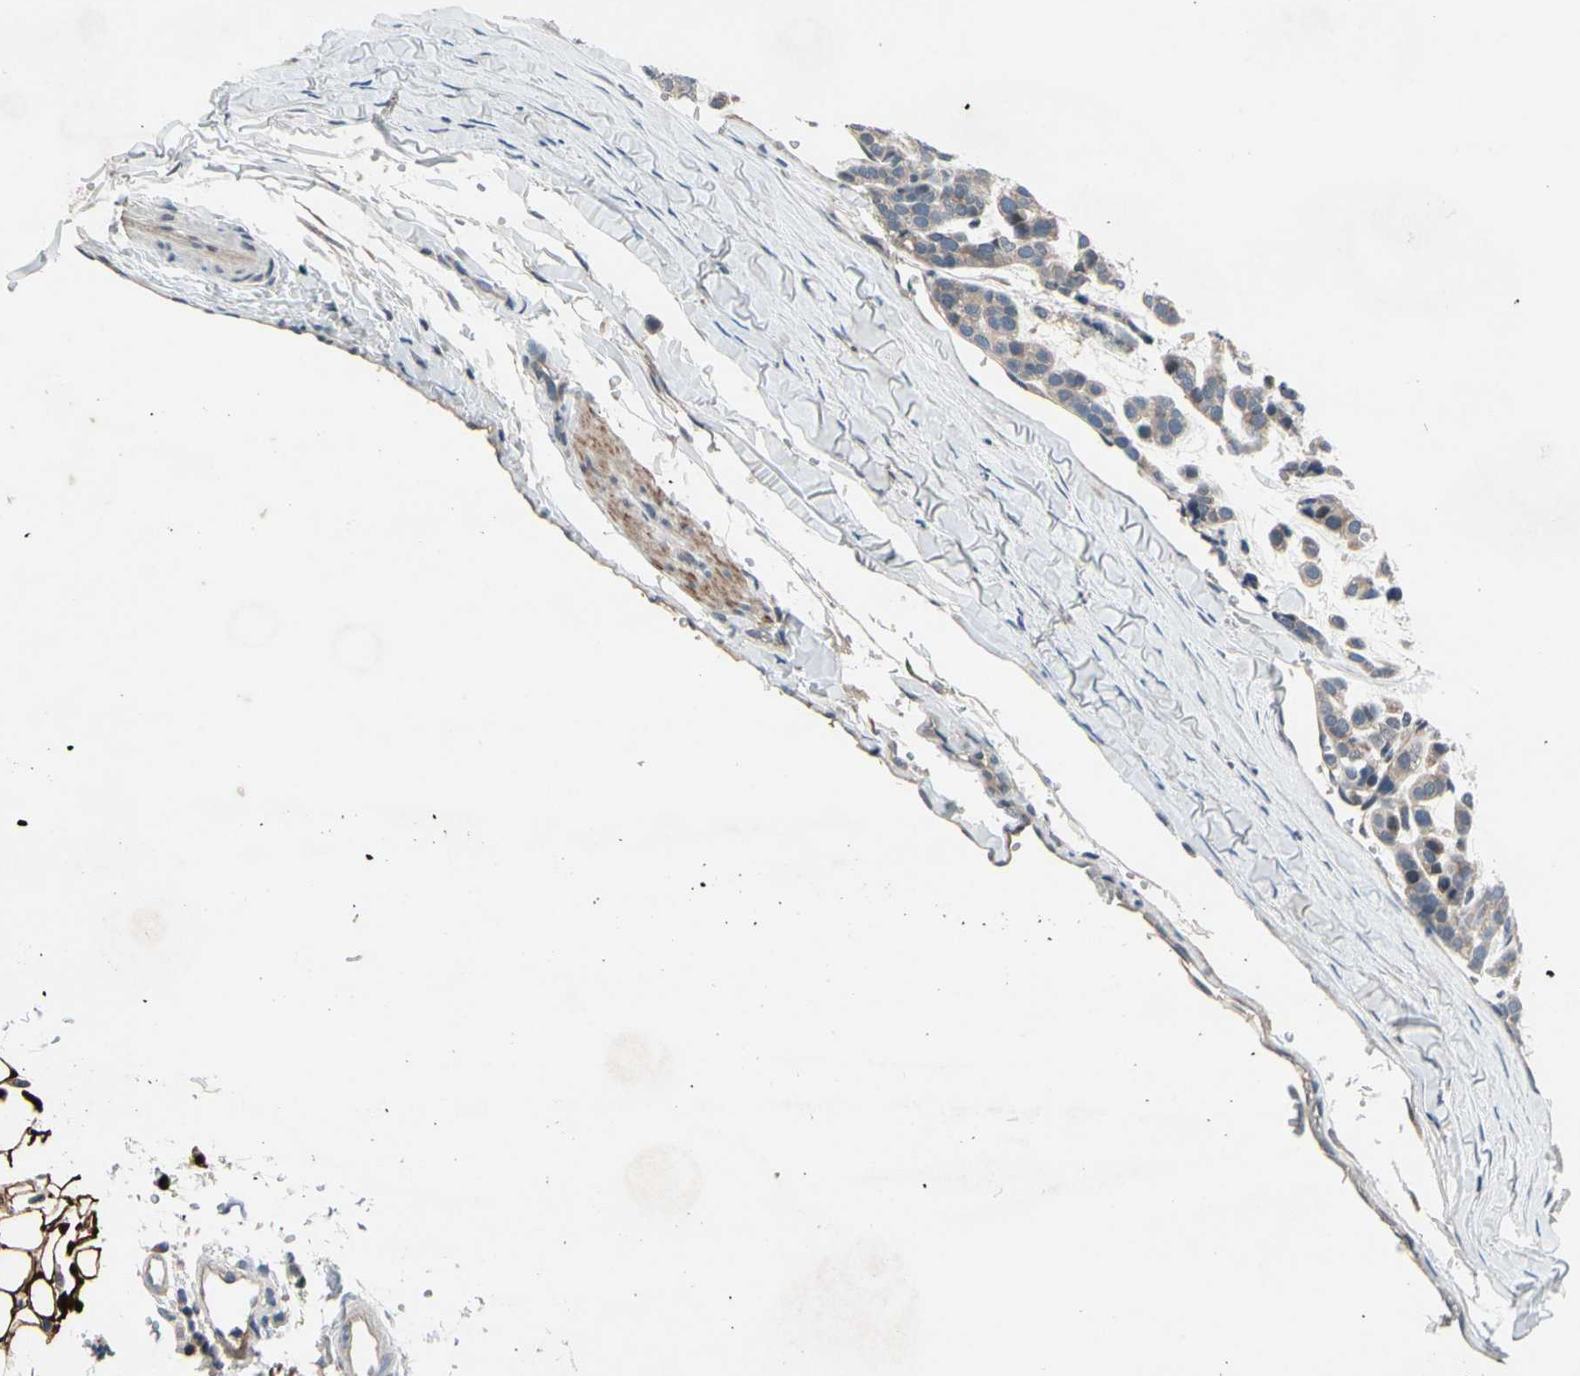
{"staining": {"intensity": "weak", "quantity": ">75%", "location": "cytoplasmic/membranous"}, "tissue": "head and neck cancer", "cell_type": "Tumor cells", "image_type": "cancer", "snomed": [{"axis": "morphology", "description": "Adenocarcinoma, NOS"}, {"axis": "morphology", "description": "Adenoma, NOS"}, {"axis": "topography", "description": "Head-Neck"}], "caption": "Human head and neck adenoma stained with a protein marker shows weak staining in tumor cells.", "gene": "ICAM5", "patient": {"sex": "female", "age": 55}}